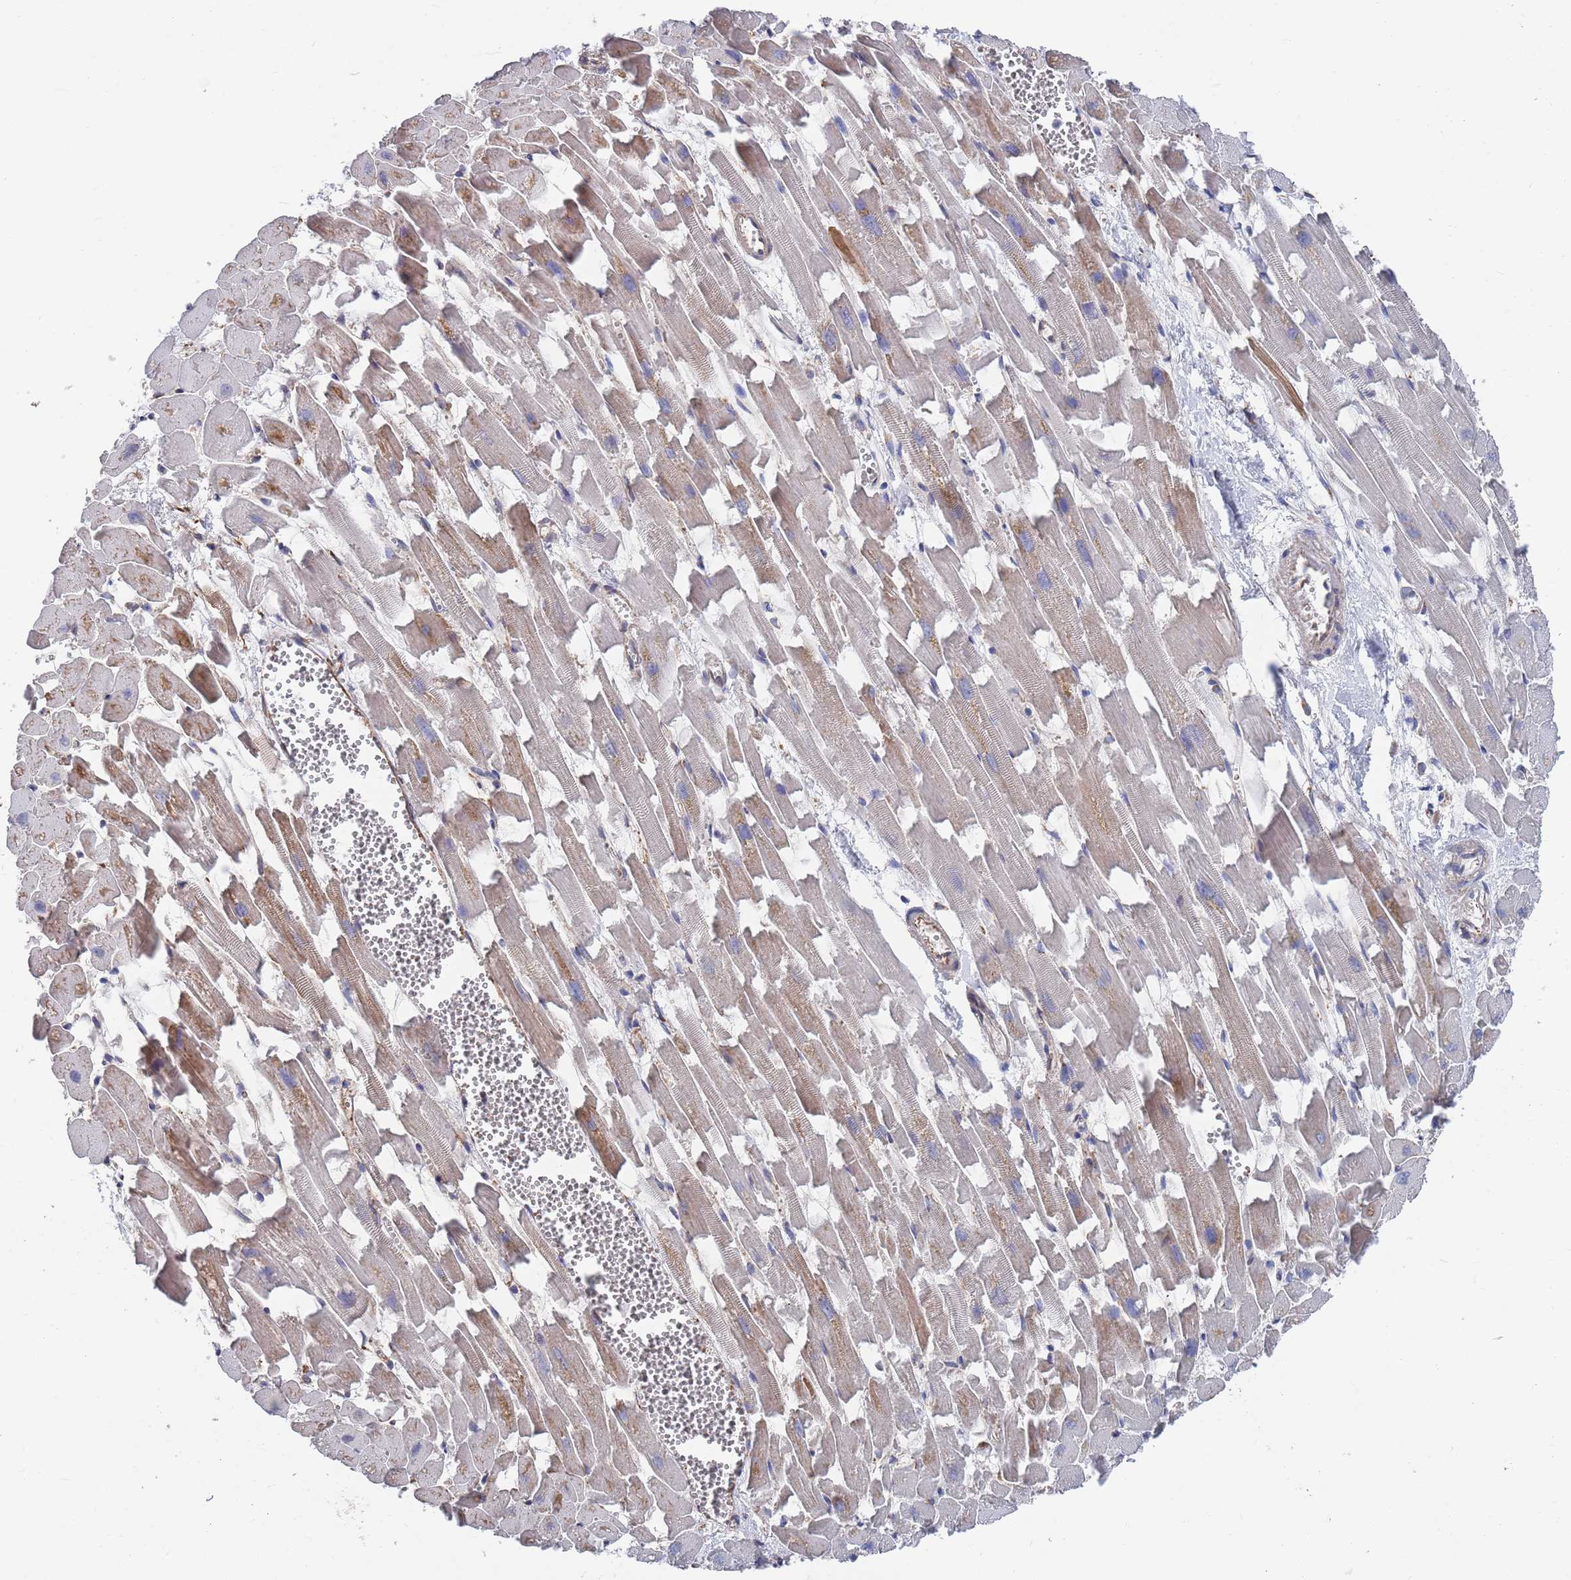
{"staining": {"intensity": "strong", "quantity": "25%-75%", "location": "cytoplasmic/membranous"}, "tissue": "heart muscle", "cell_type": "Cardiomyocytes", "image_type": "normal", "snomed": [{"axis": "morphology", "description": "Normal tissue, NOS"}, {"axis": "topography", "description": "Heart"}], "caption": "Heart muscle stained with DAB immunohistochemistry (IHC) shows high levels of strong cytoplasmic/membranous positivity in about 25%-75% of cardiomyocytes.", "gene": "GID8", "patient": {"sex": "female", "age": 64}}